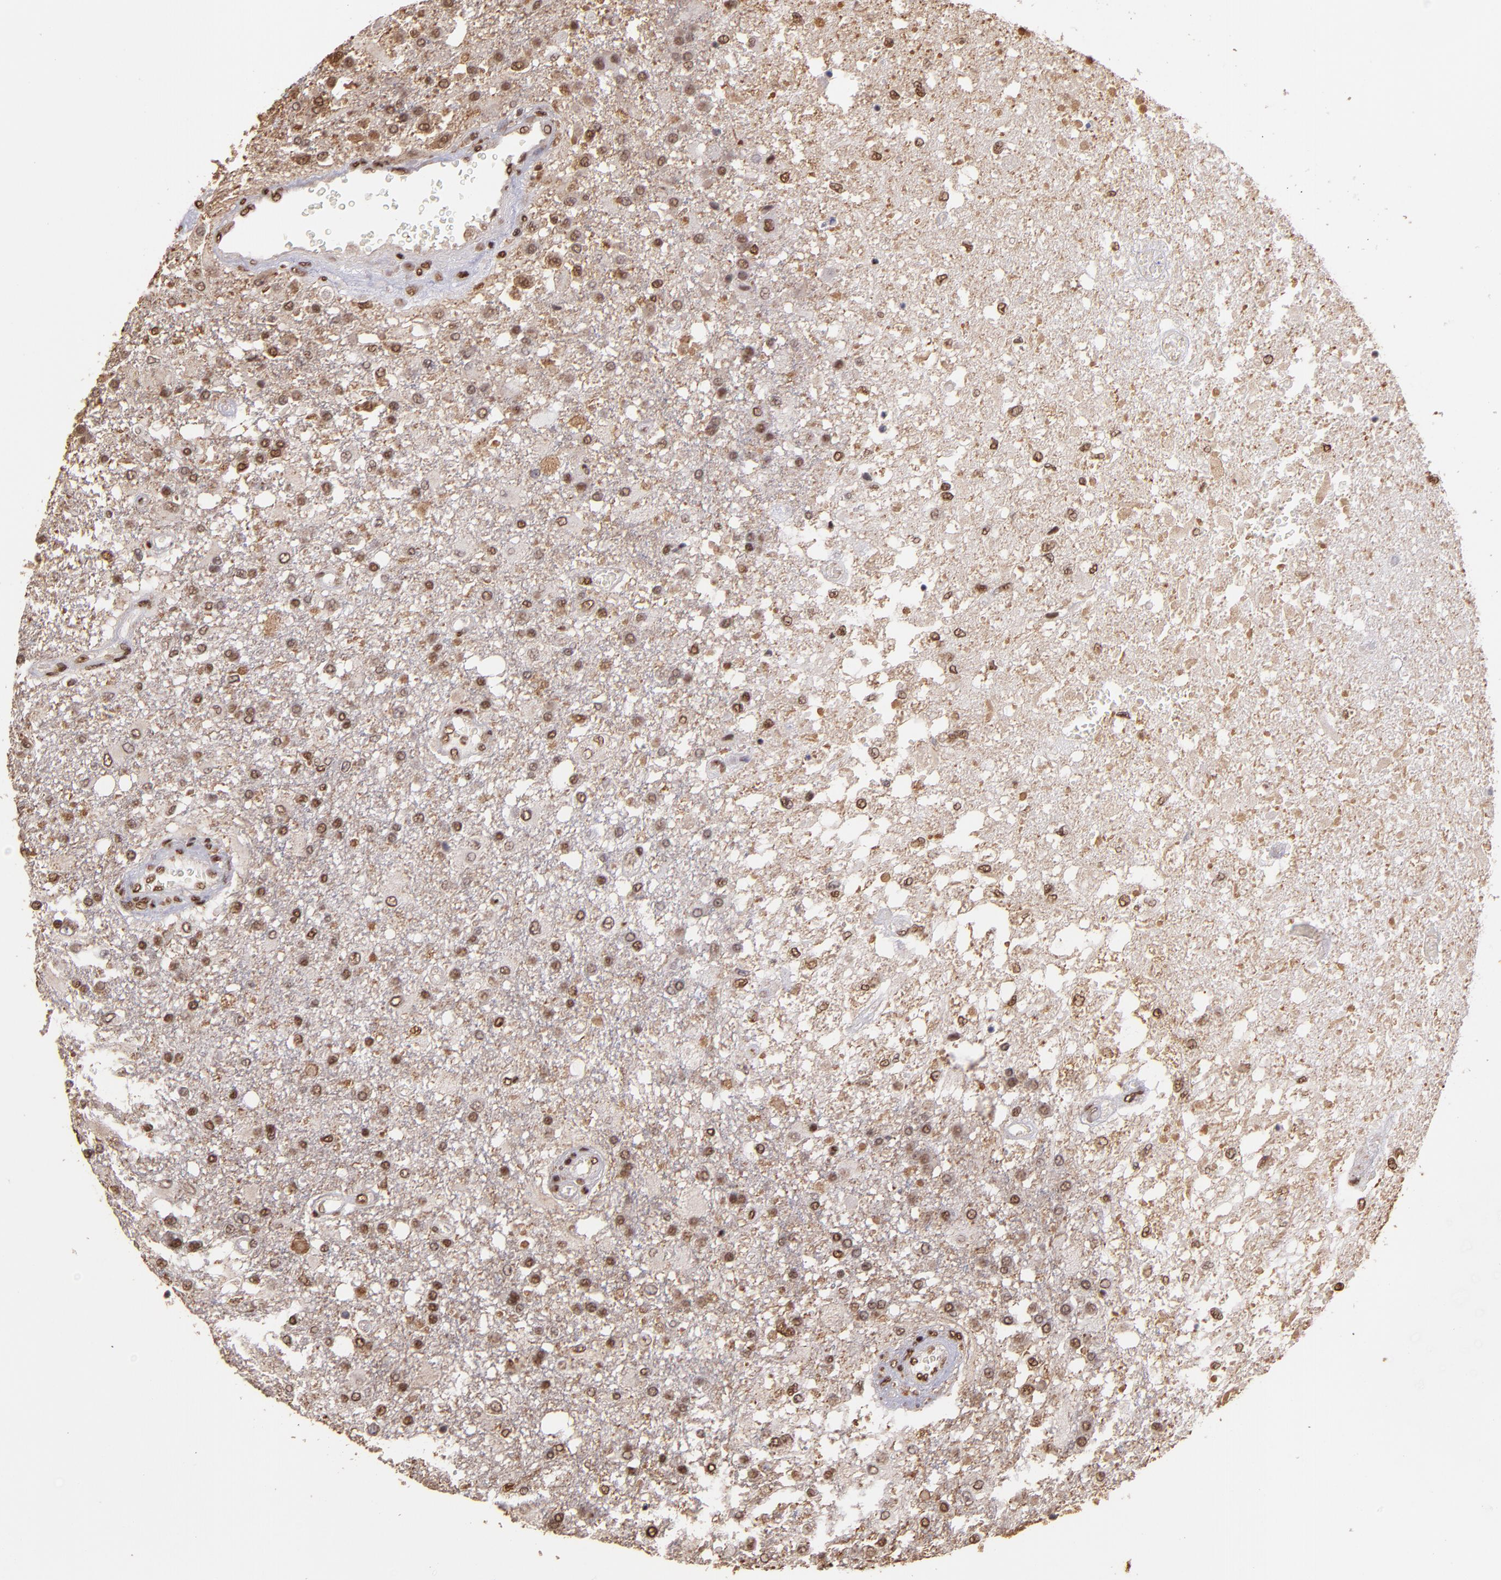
{"staining": {"intensity": "weak", "quantity": ">75%", "location": "nuclear"}, "tissue": "glioma", "cell_type": "Tumor cells", "image_type": "cancer", "snomed": [{"axis": "morphology", "description": "Glioma, malignant, High grade"}, {"axis": "topography", "description": "Cerebral cortex"}], "caption": "Immunohistochemical staining of human malignant glioma (high-grade) exhibits low levels of weak nuclear protein staining in approximately >75% of tumor cells. (DAB (3,3'-diaminobenzidine) = brown stain, brightfield microscopy at high magnification).", "gene": "SP1", "patient": {"sex": "male", "age": 79}}